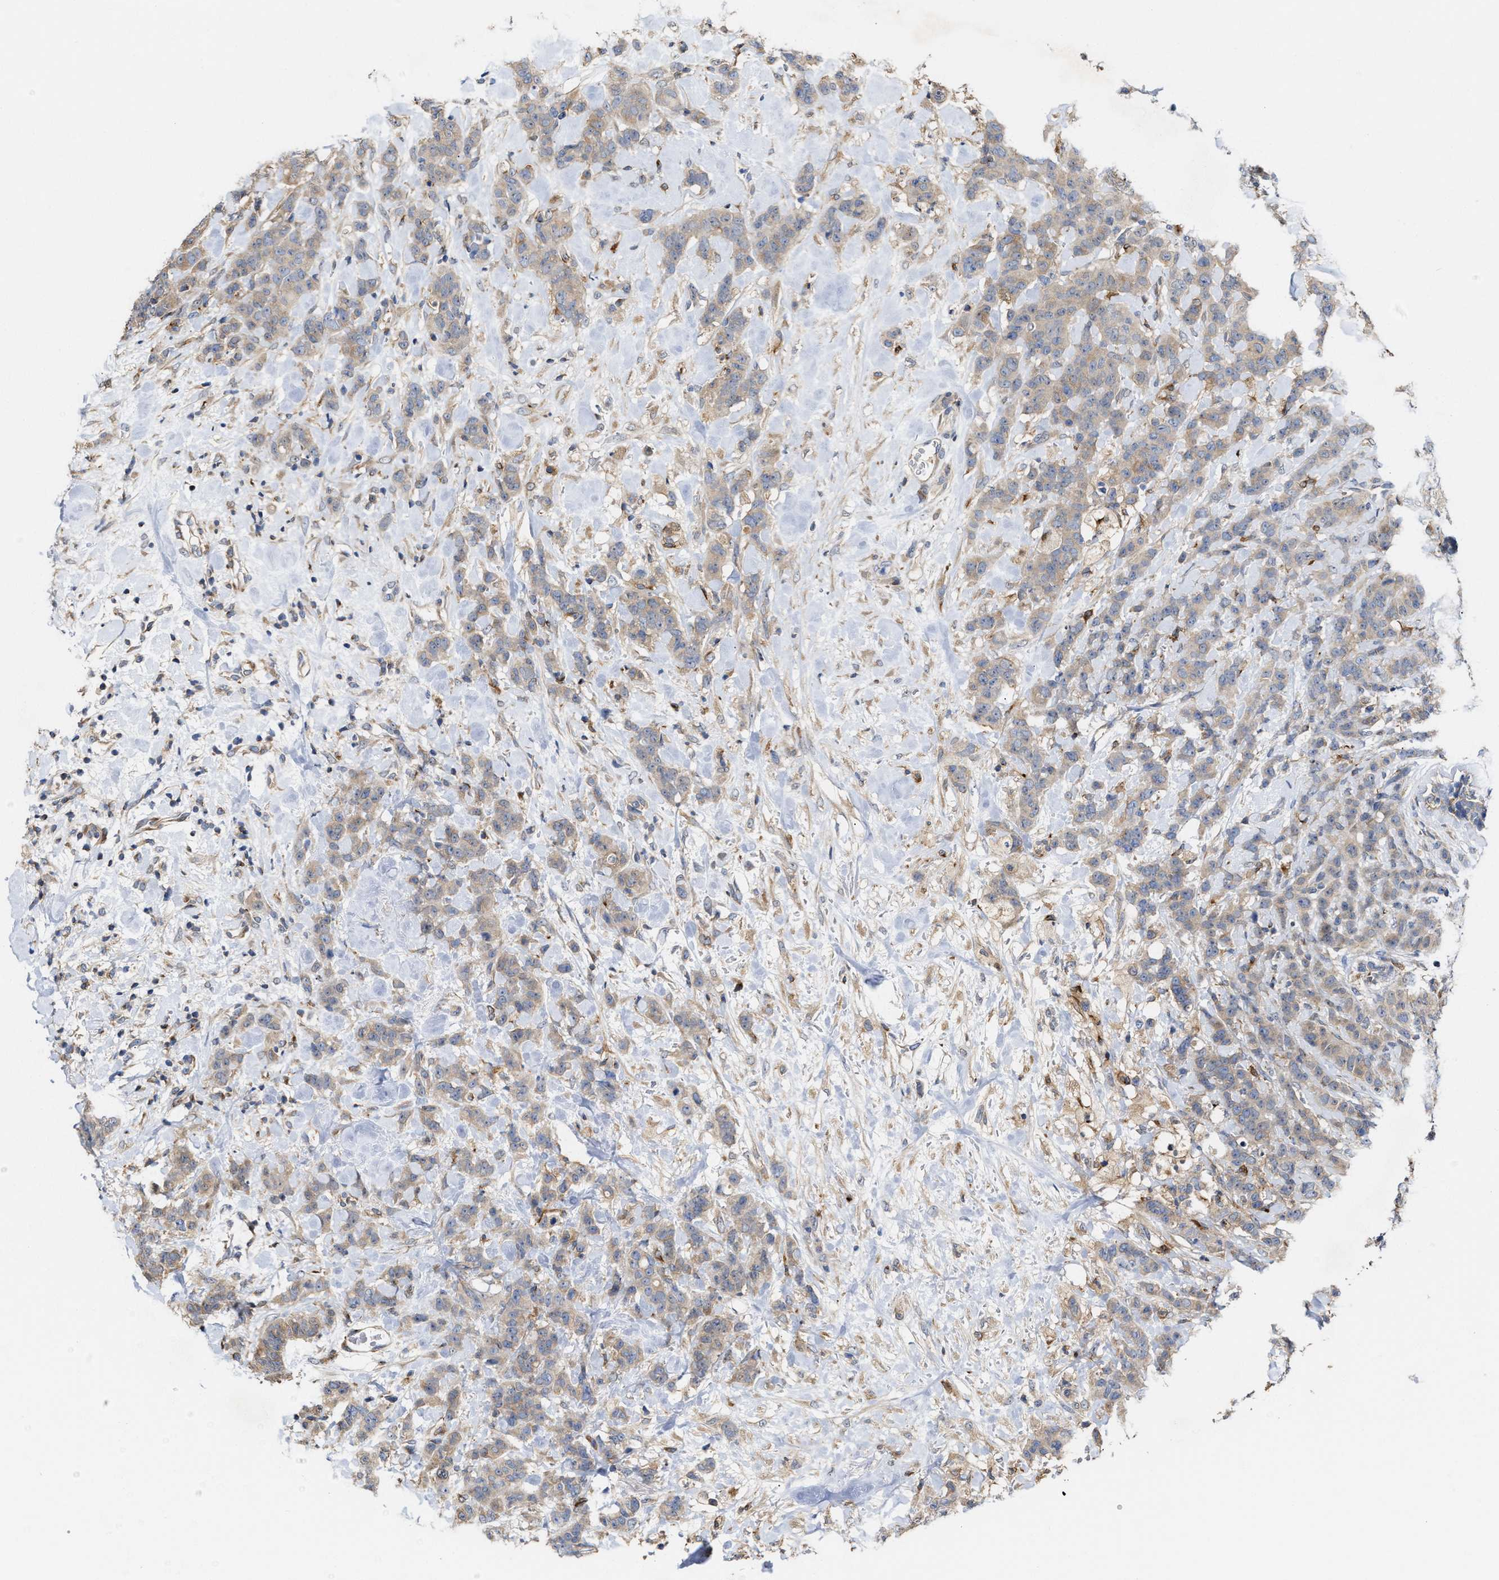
{"staining": {"intensity": "weak", "quantity": "25%-75%", "location": "cytoplasmic/membranous"}, "tissue": "breast cancer", "cell_type": "Tumor cells", "image_type": "cancer", "snomed": [{"axis": "morphology", "description": "Normal tissue, NOS"}, {"axis": "morphology", "description": "Duct carcinoma"}, {"axis": "topography", "description": "Breast"}], "caption": "Breast intraductal carcinoma was stained to show a protein in brown. There is low levels of weak cytoplasmic/membranous staining in about 25%-75% of tumor cells. (brown staining indicates protein expression, while blue staining denotes nuclei).", "gene": "BBLN", "patient": {"sex": "female", "age": 40}}